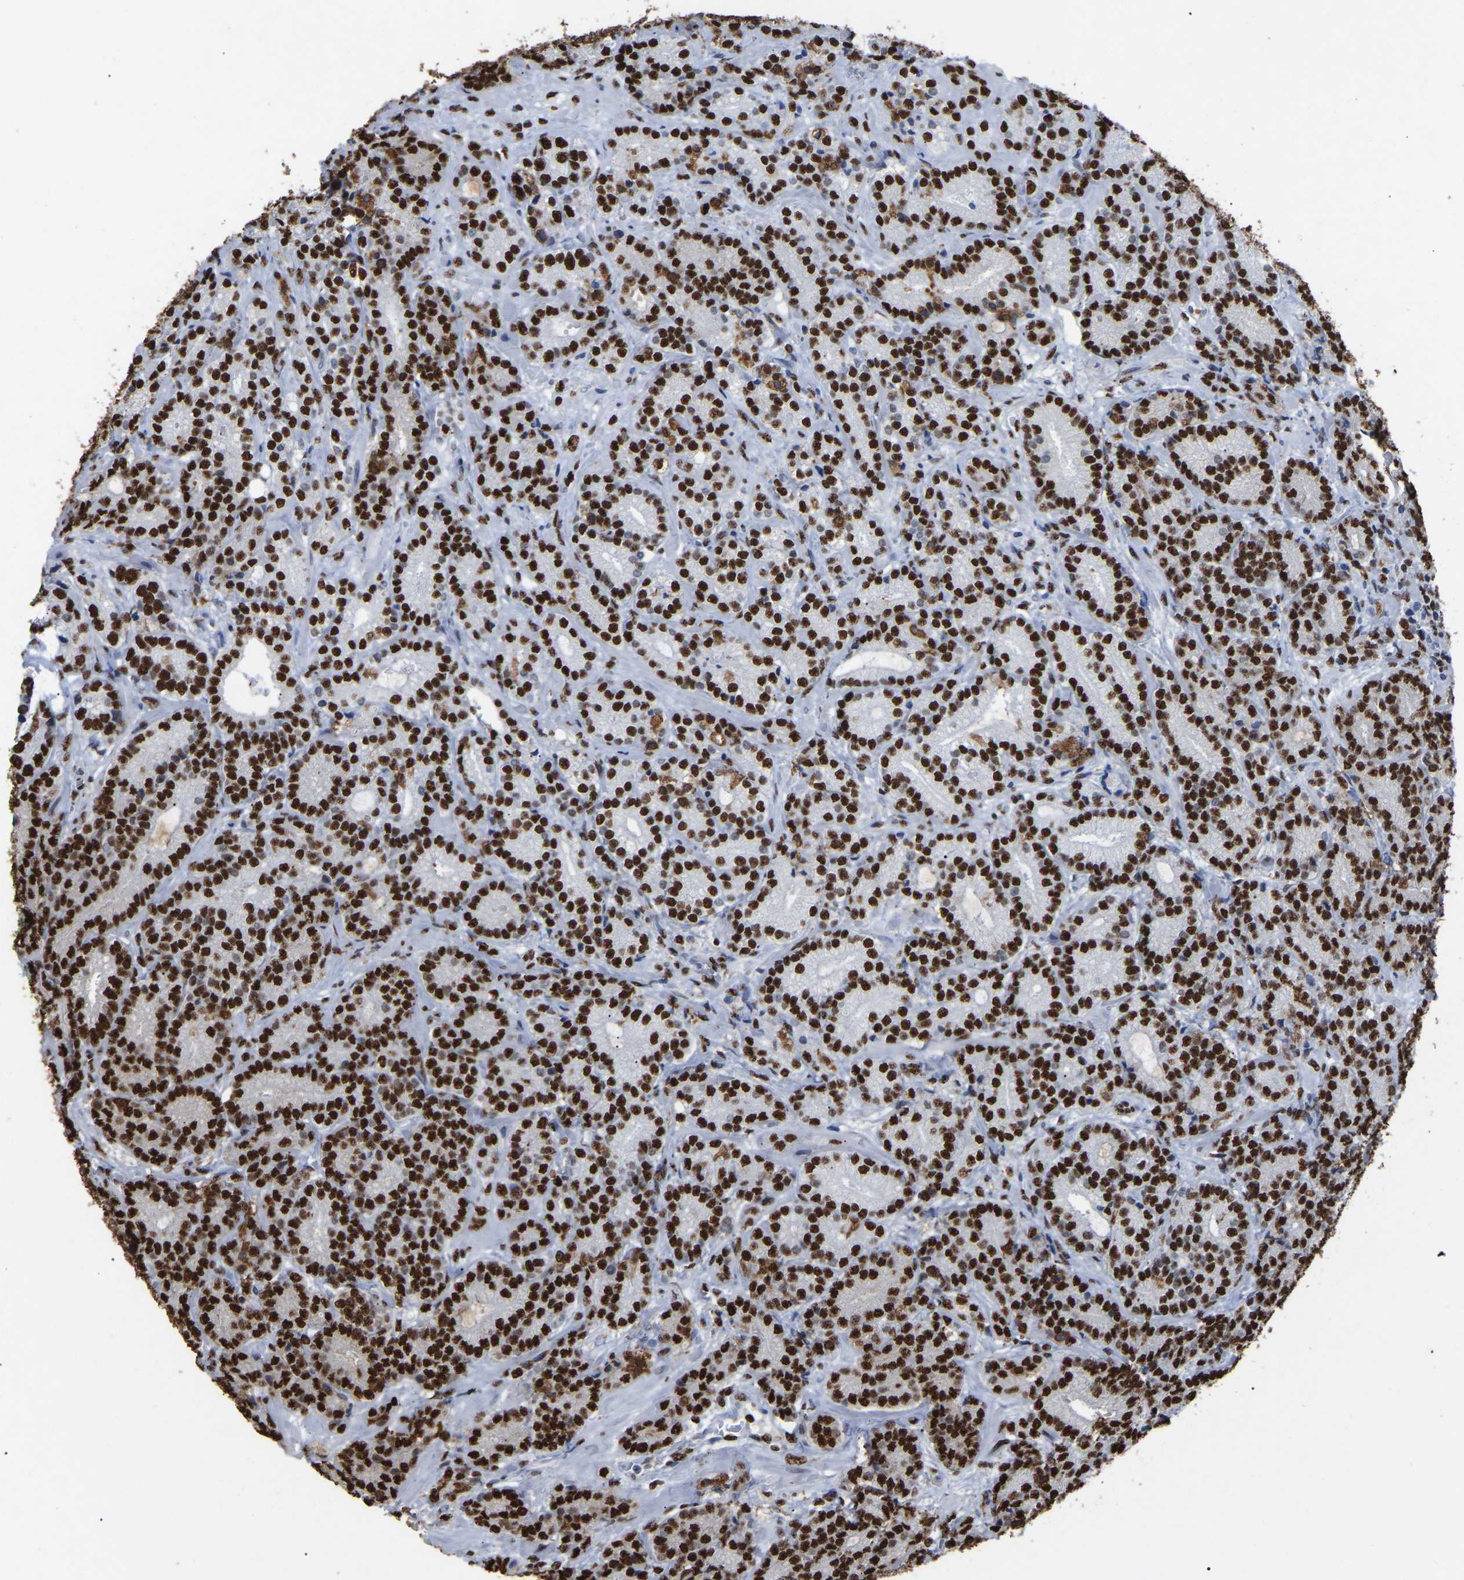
{"staining": {"intensity": "strong", "quantity": ">75%", "location": "nuclear"}, "tissue": "prostate cancer", "cell_type": "Tumor cells", "image_type": "cancer", "snomed": [{"axis": "morphology", "description": "Adenocarcinoma, High grade"}, {"axis": "topography", "description": "Prostate"}], "caption": "A brown stain shows strong nuclear expression of a protein in human prostate adenocarcinoma (high-grade) tumor cells.", "gene": "RBL2", "patient": {"sex": "male", "age": 61}}